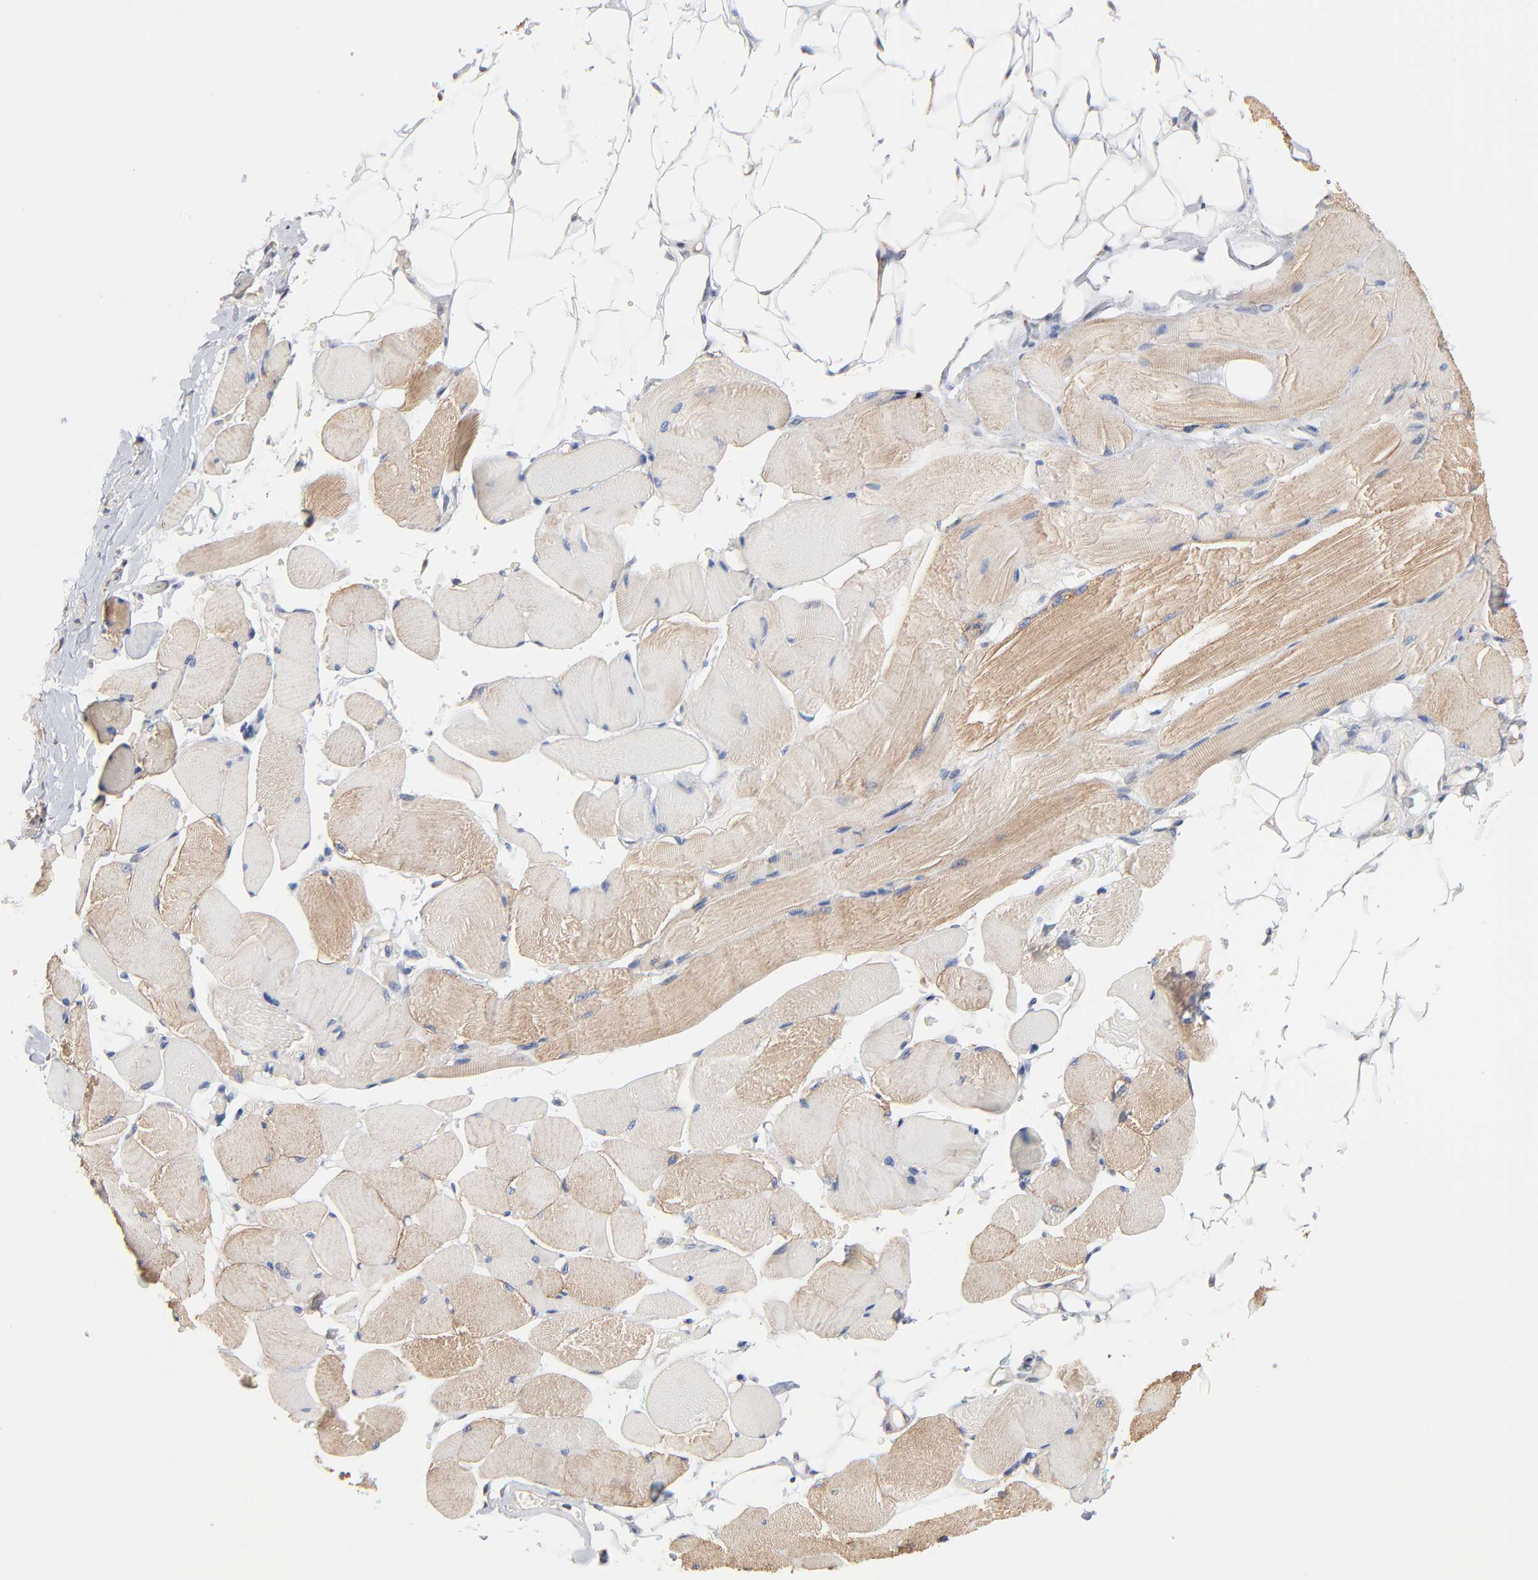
{"staining": {"intensity": "weak", "quantity": ">75%", "location": "cytoplasmic/membranous"}, "tissue": "skeletal muscle", "cell_type": "Myocytes", "image_type": "normal", "snomed": [{"axis": "morphology", "description": "Normal tissue, NOS"}, {"axis": "topography", "description": "Skeletal muscle"}, {"axis": "topography", "description": "Peripheral nerve tissue"}], "caption": "Skeletal muscle stained with immunohistochemistry shows weak cytoplasmic/membranous expression in approximately >75% of myocytes.", "gene": "ABCD4", "patient": {"sex": "female", "age": 84}}